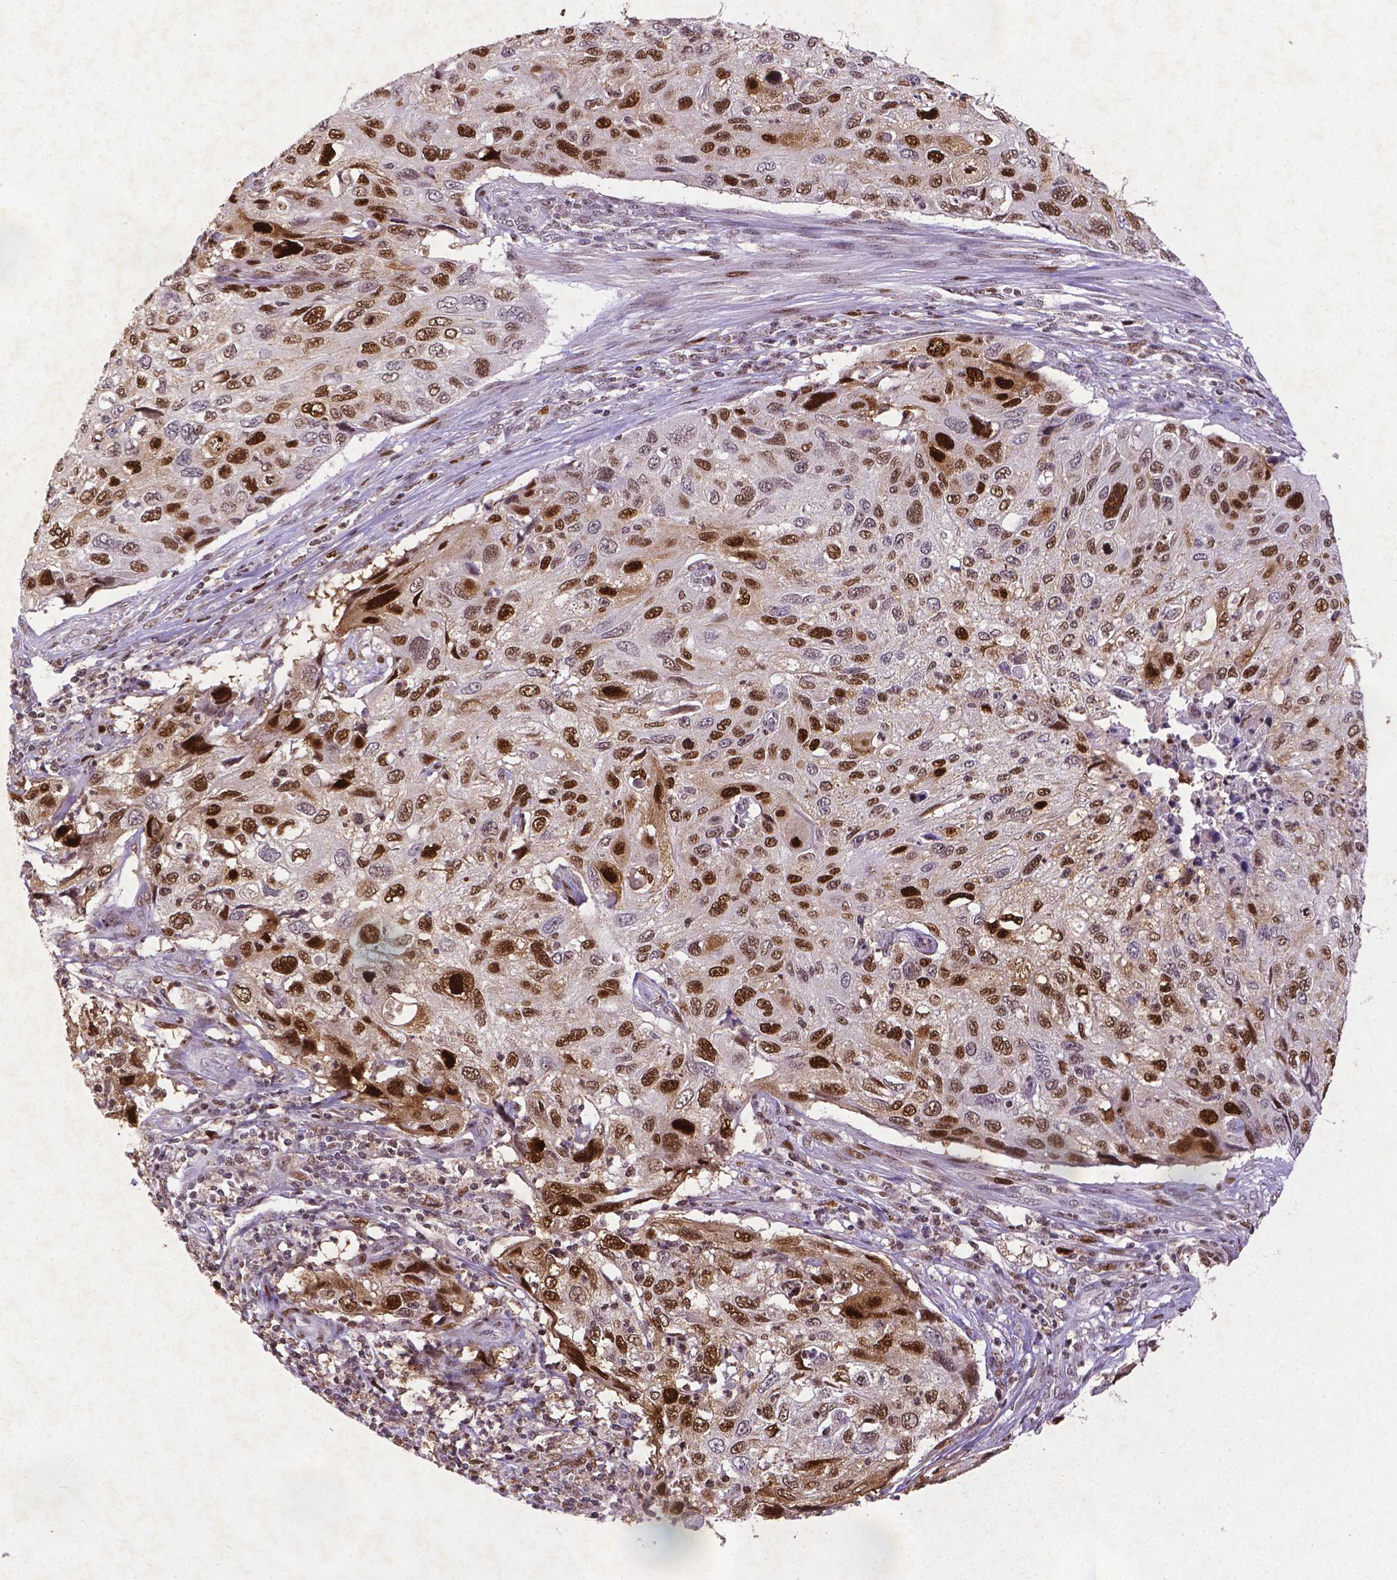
{"staining": {"intensity": "strong", "quantity": ">75%", "location": "nuclear"}, "tissue": "cervical cancer", "cell_type": "Tumor cells", "image_type": "cancer", "snomed": [{"axis": "morphology", "description": "Squamous cell carcinoma, NOS"}, {"axis": "topography", "description": "Cervix"}], "caption": "An immunohistochemistry (IHC) image of neoplastic tissue is shown. Protein staining in brown labels strong nuclear positivity in squamous cell carcinoma (cervical) within tumor cells. (DAB = brown stain, brightfield microscopy at high magnification).", "gene": "CDKN1A", "patient": {"sex": "female", "age": 70}}